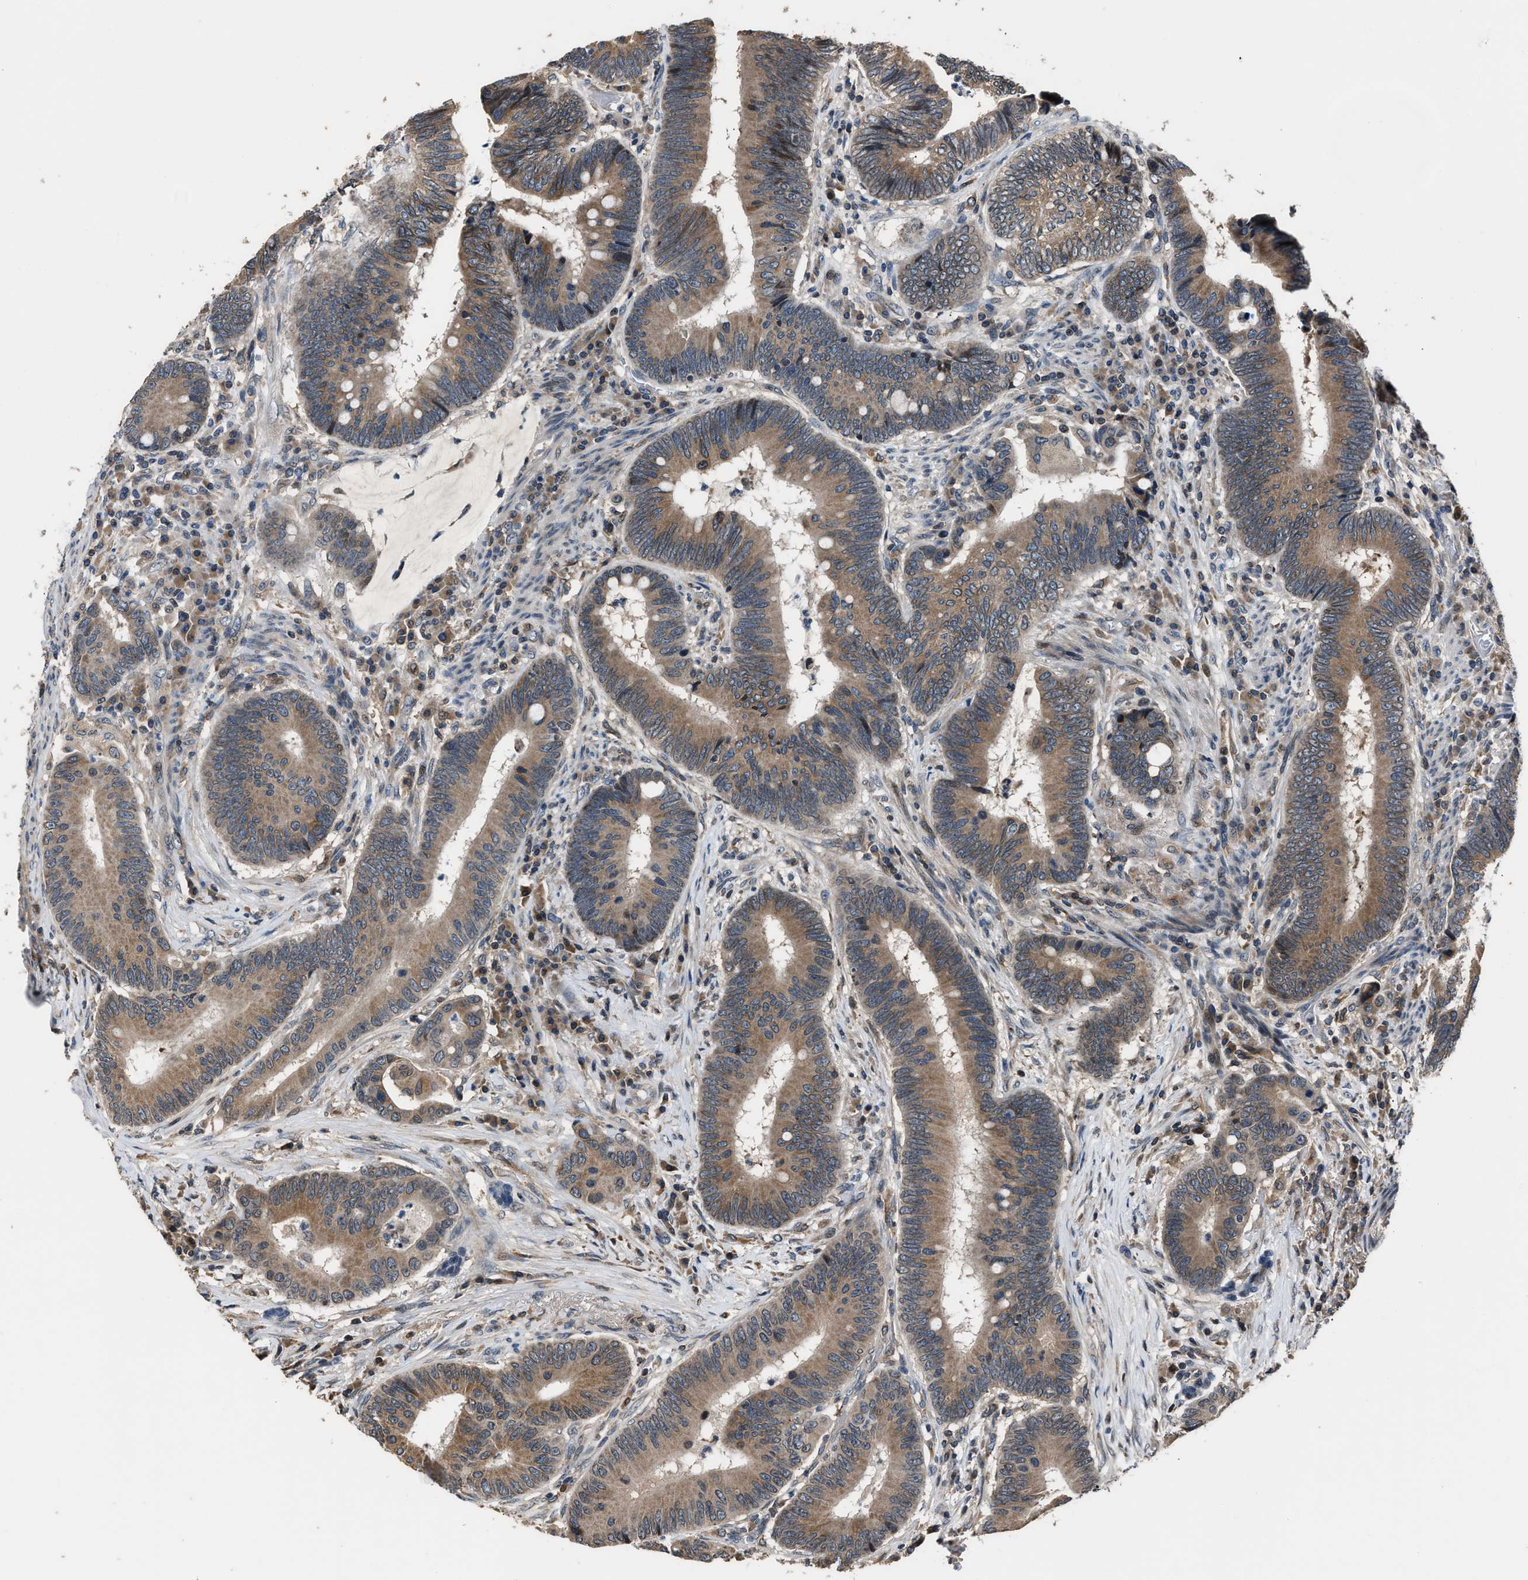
{"staining": {"intensity": "moderate", "quantity": ">75%", "location": "cytoplasmic/membranous"}, "tissue": "colorectal cancer", "cell_type": "Tumor cells", "image_type": "cancer", "snomed": [{"axis": "morphology", "description": "Adenocarcinoma, NOS"}, {"axis": "topography", "description": "Rectum"}, {"axis": "topography", "description": "Anal"}], "caption": "This is an image of IHC staining of colorectal cancer, which shows moderate positivity in the cytoplasmic/membranous of tumor cells.", "gene": "TNRC18", "patient": {"sex": "female", "age": 89}}